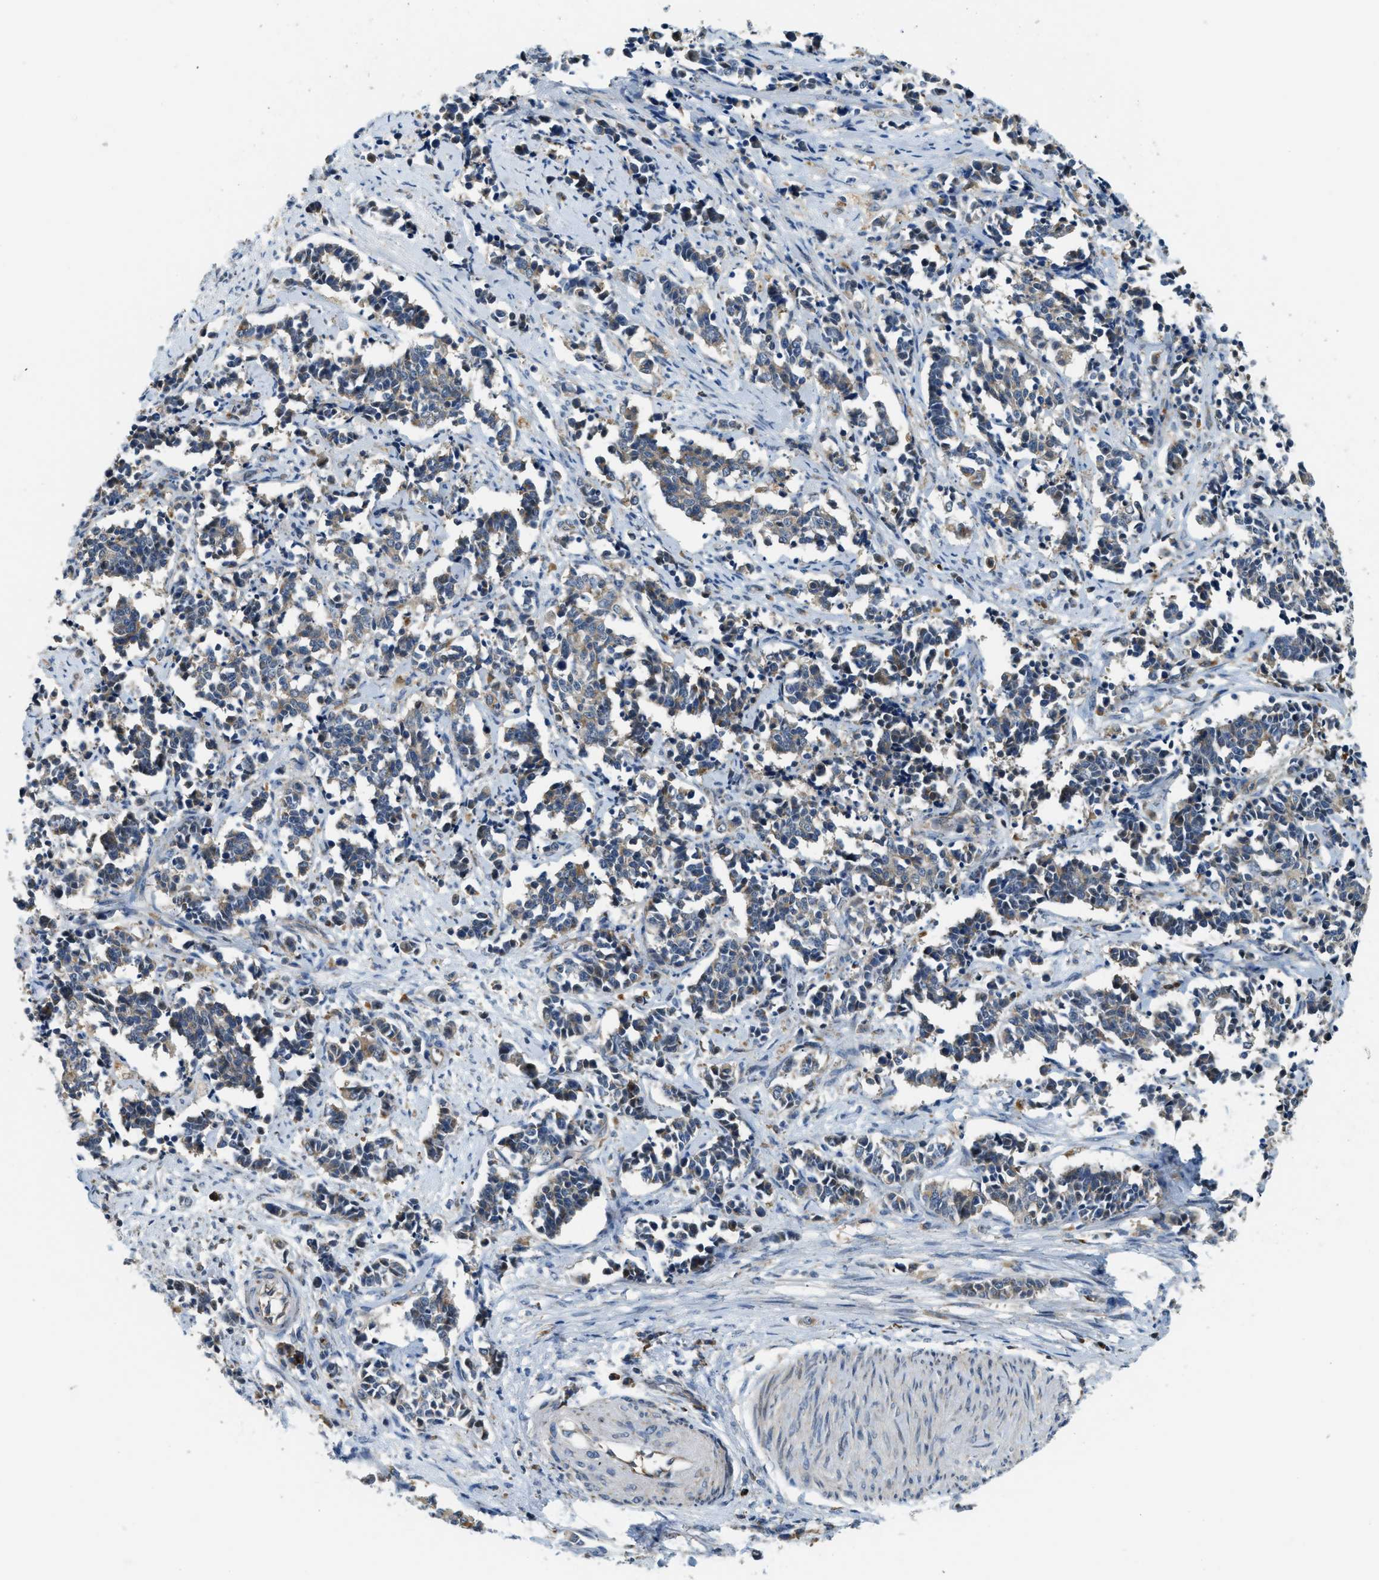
{"staining": {"intensity": "weak", "quantity": ">75%", "location": "cytoplasmic/membranous"}, "tissue": "cervical cancer", "cell_type": "Tumor cells", "image_type": "cancer", "snomed": [{"axis": "morphology", "description": "Normal tissue, NOS"}, {"axis": "morphology", "description": "Squamous cell carcinoma, NOS"}, {"axis": "topography", "description": "Cervix"}], "caption": "IHC (DAB (3,3'-diaminobenzidine)) staining of human cervical squamous cell carcinoma shows weak cytoplasmic/membranous protein positivity in approximately >75% of tumor cells. (IHC, brightfield microscopy, high magnification).", "gene": "STARD3NL", "patient": {"sex": "female", "age": 35}}